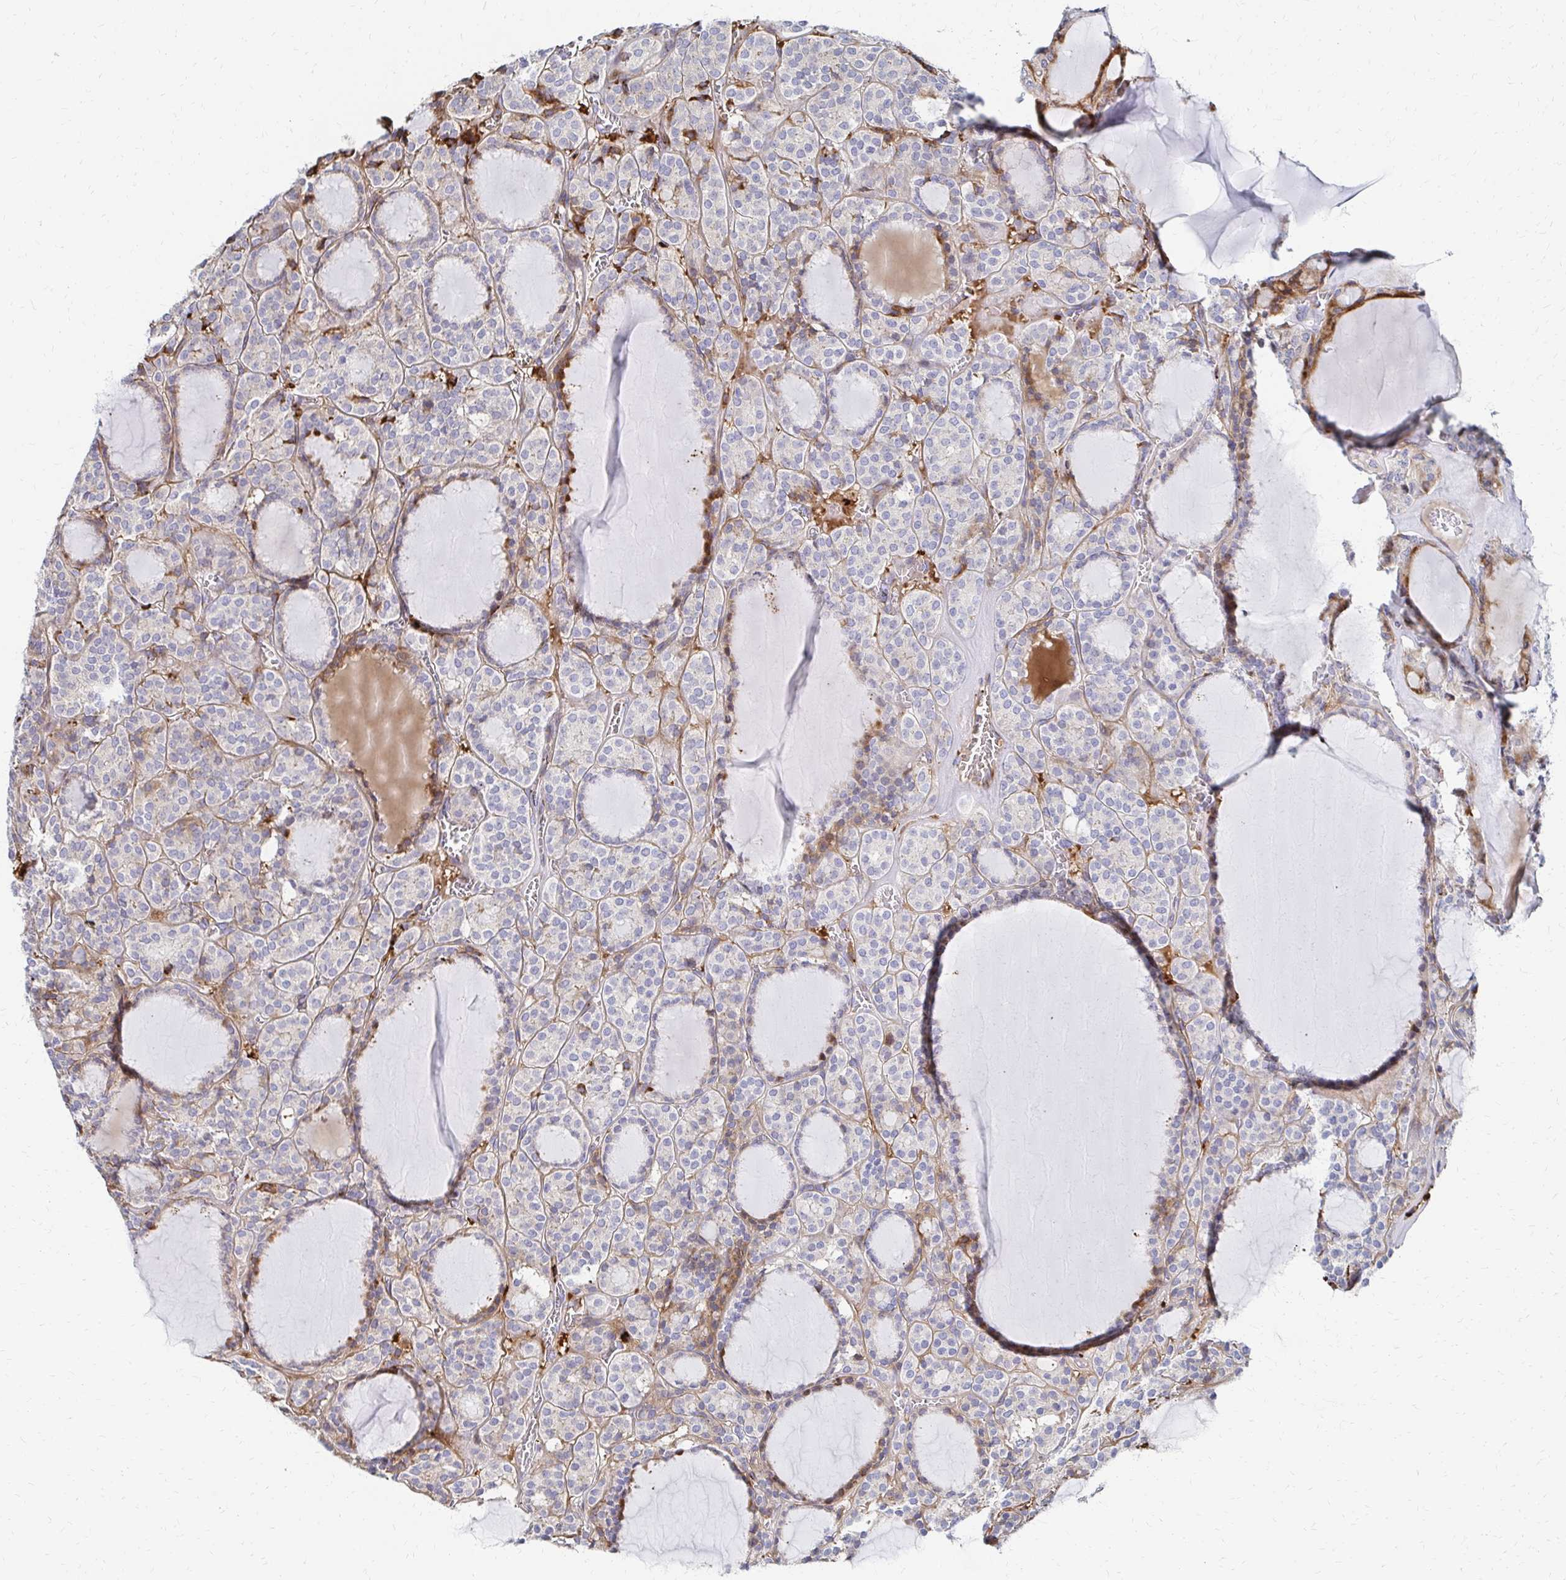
{"staining": {"intensity": "negative", "quantity": "none", "location": "none"}, "tissue": "thyroid cancer", "cell_type": "Tumor cells", "image_type": "cancer", "snomed": [{"axis": "morphology", "description": "Follicular adenoma carcinoma, NOS"}, {"axis": "topography", "description": "Thyroid gland"}], "caption": "DAB (3,3'-diaminobenzidine) immunohistochemical staining of thyroid cancer demonstrates no significant staining in tumor cells.", "gene": "MAN1A1", "patient": {"sex": "female", "age": 63}}